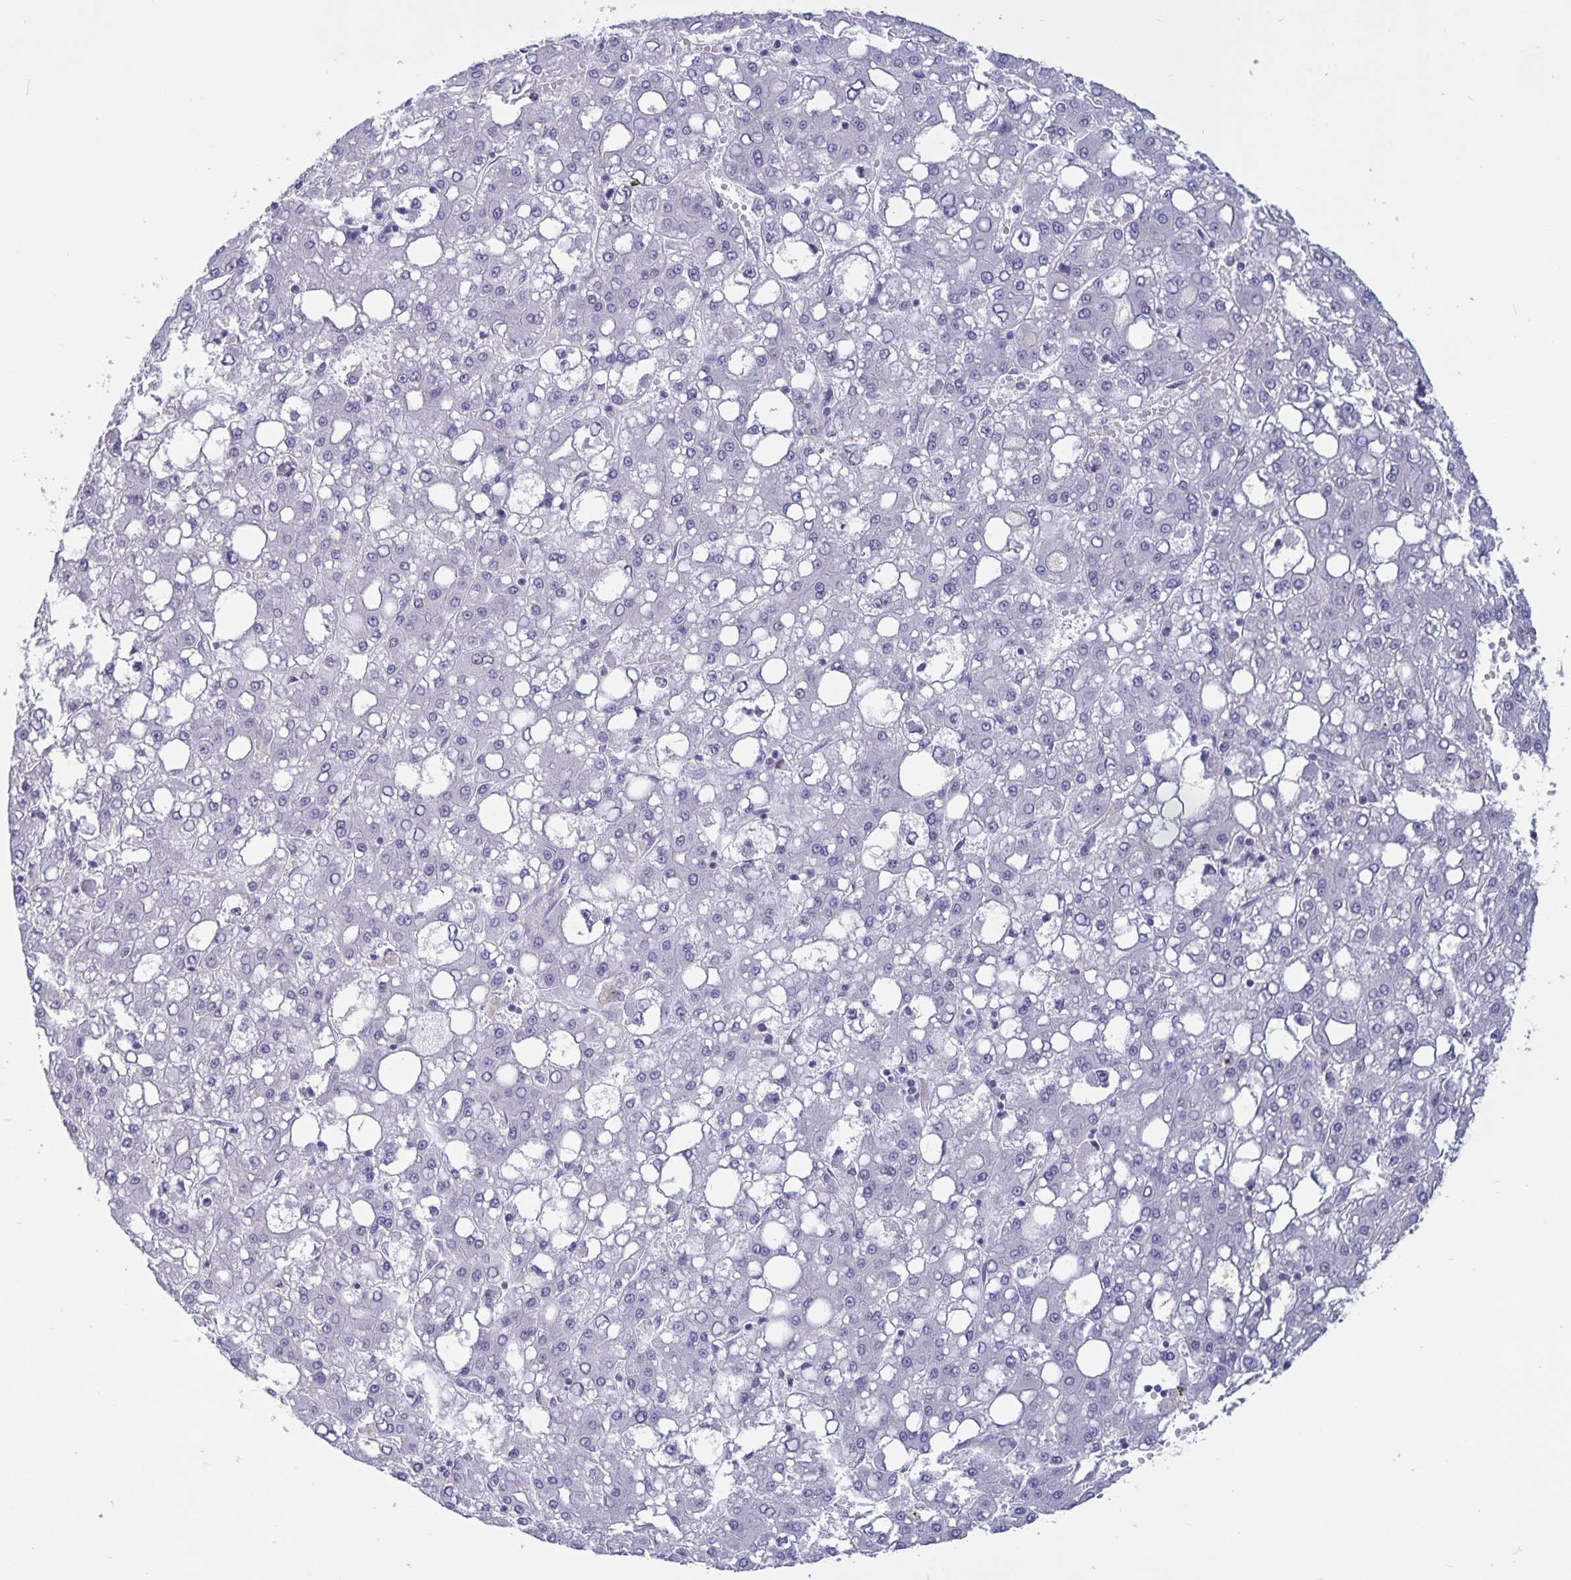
{"staining": {"intensity": "negative", "quantity": "none", "location": "none"}, "tissue": "liver cancer", "cell_type": "Tumor cells", "image_type": "cancer", "snomed": [{"axis": "morphology", "description": "Carcinoma, Hepatocellular, NOS"}, {"axis": "topography", "description": "Liver"}], "caption": "This is an immunohistochemistry photomicrograph of hepatocellular carcinoma (liver). There is no positivity in tumor cells.", "gene": "BPIFA3", "patient": {"sex": "male", "age": 65}}